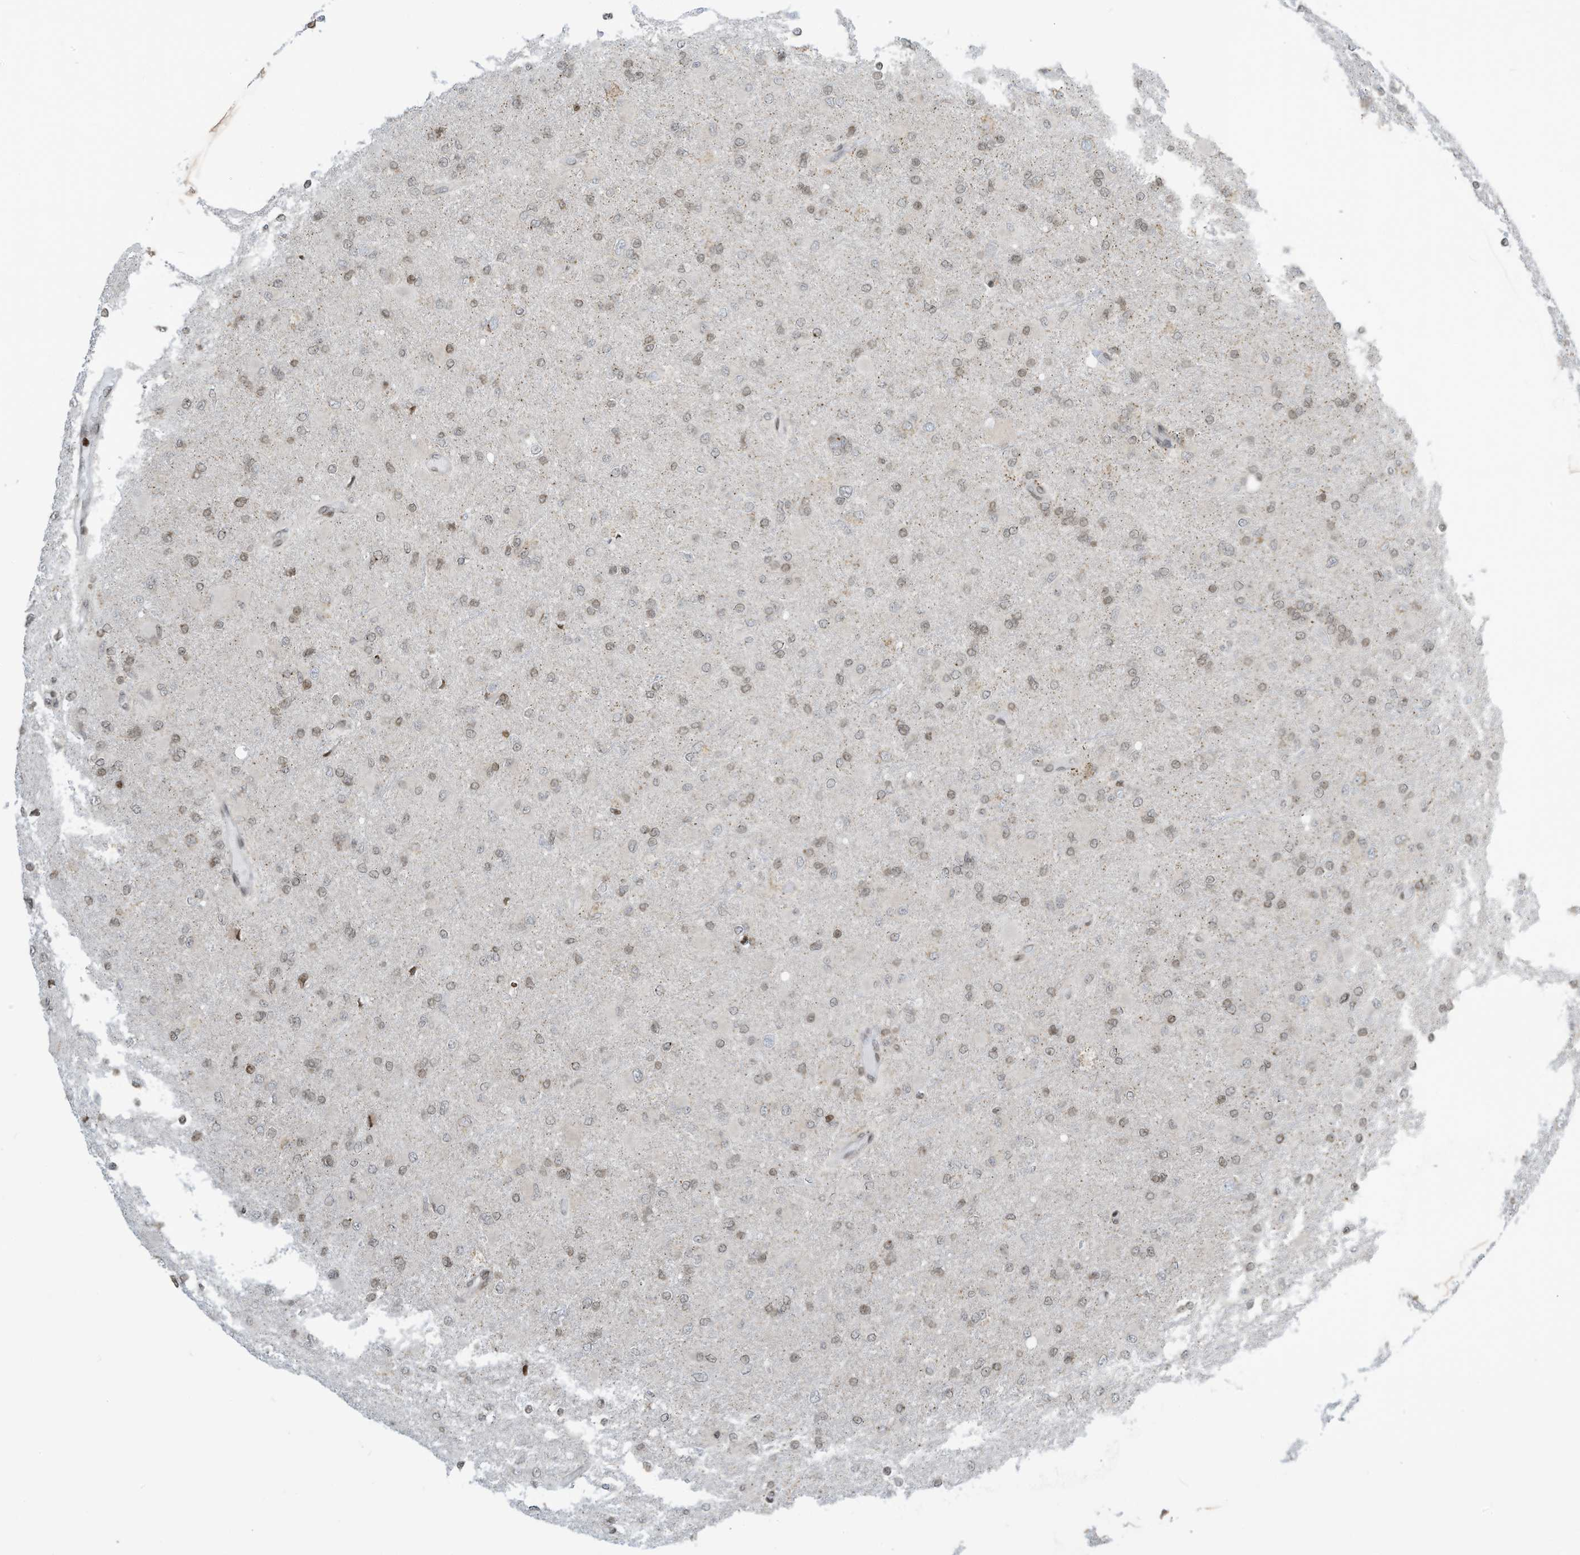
{"staining": {"intensity": "weak", "quantity": "25%-75%", "location": "nuclear"}, "tissue": "glioma", "cell_type": "Tumor cells", "image_type": "cancer", "snomed": [{"axis": "morphology", "description": "Glioma, malignant, High grade"}, {"axis": "topography", "description": "Cerebral cortex"}], "caption": "Approximately 25%-75% of tumor cells in human glioma exhibit weak nuclear protein positivity as visualized by brown immunohistochemical staining.", "gene": "ADI1", "patient": {"sex": "female", "age": 36}}